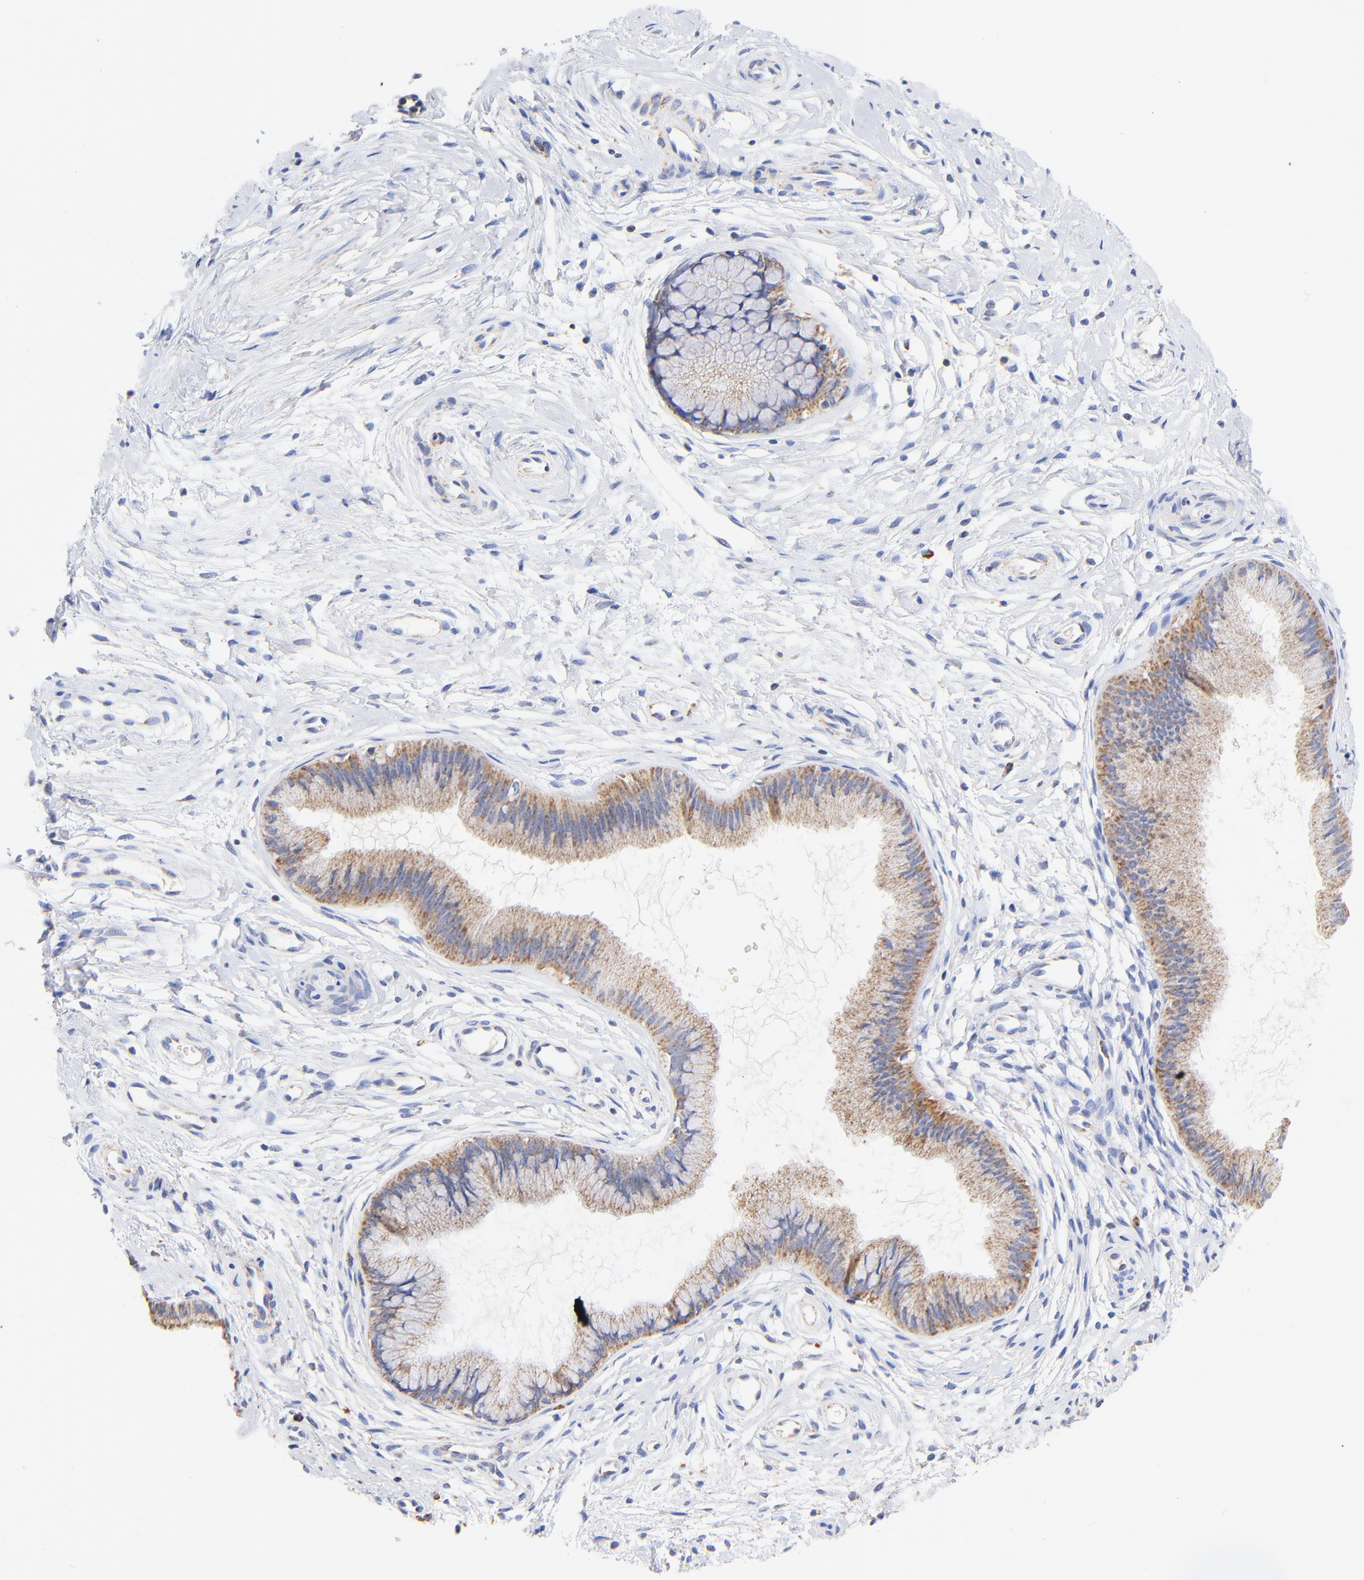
{"staining": {"intensity": "moderate", "quantity": ">75%", "location": "cytoplasmic/membranous"}, "tissue": "cervix", "cell_type": "Glandular cells", "image_type": "normal", "snomed": [{"axis": "morphology", "description": "Normal tissue, NOS"}, {"axis": "topography", "description": "Cervix"}], "caption": "This photomicrograph exhibits immunohistochemistry staining of normal human cervix, with medium moderate cytoplasmic/membranous expression in about >75% of glandular cells.", "gene": "ATP5F1D", "patient": {"sex": "female", "age": 39}}